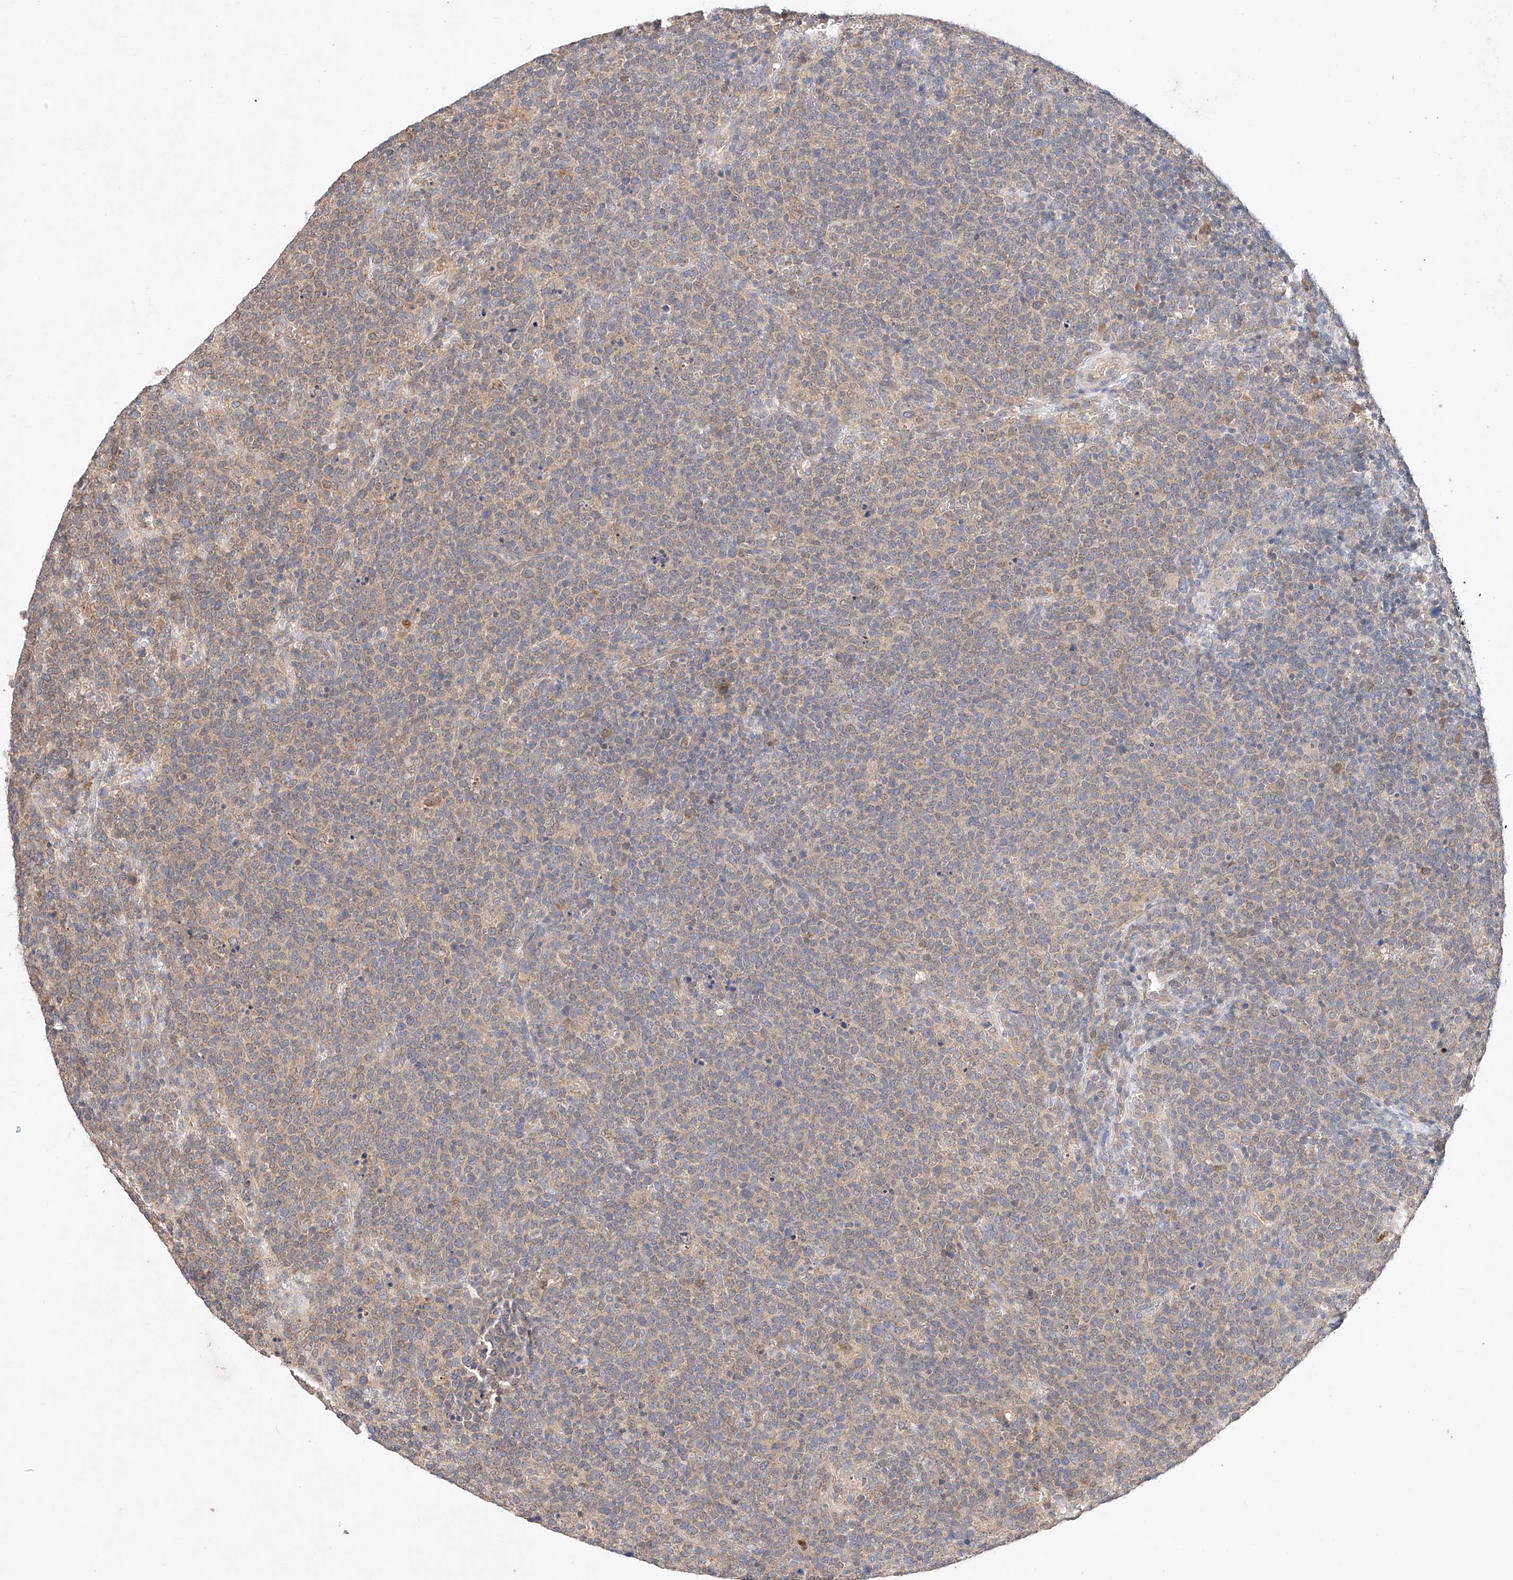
{"staining": {"intensity": "negative", "quantity": "none", "location": "none"}, "tissue": "lymphoma", "cell_type": "Tumor cells", "image_type": "cancer", "snomed": [{"axis": "morphology", "description": "Malignant lymphoma, non-Hodgkin's type, High grade"}, {"axis": "topography", "description": "Lymph node"}], "caption": "The photomicrograph shows no significant staining in tumor cells of malignant lymphoma, non-Hodgkin's type (high-grade). Nuclei are stained in blue.", "gene": "C6orf118", "patient": {"sex": "male", "age": 61}}